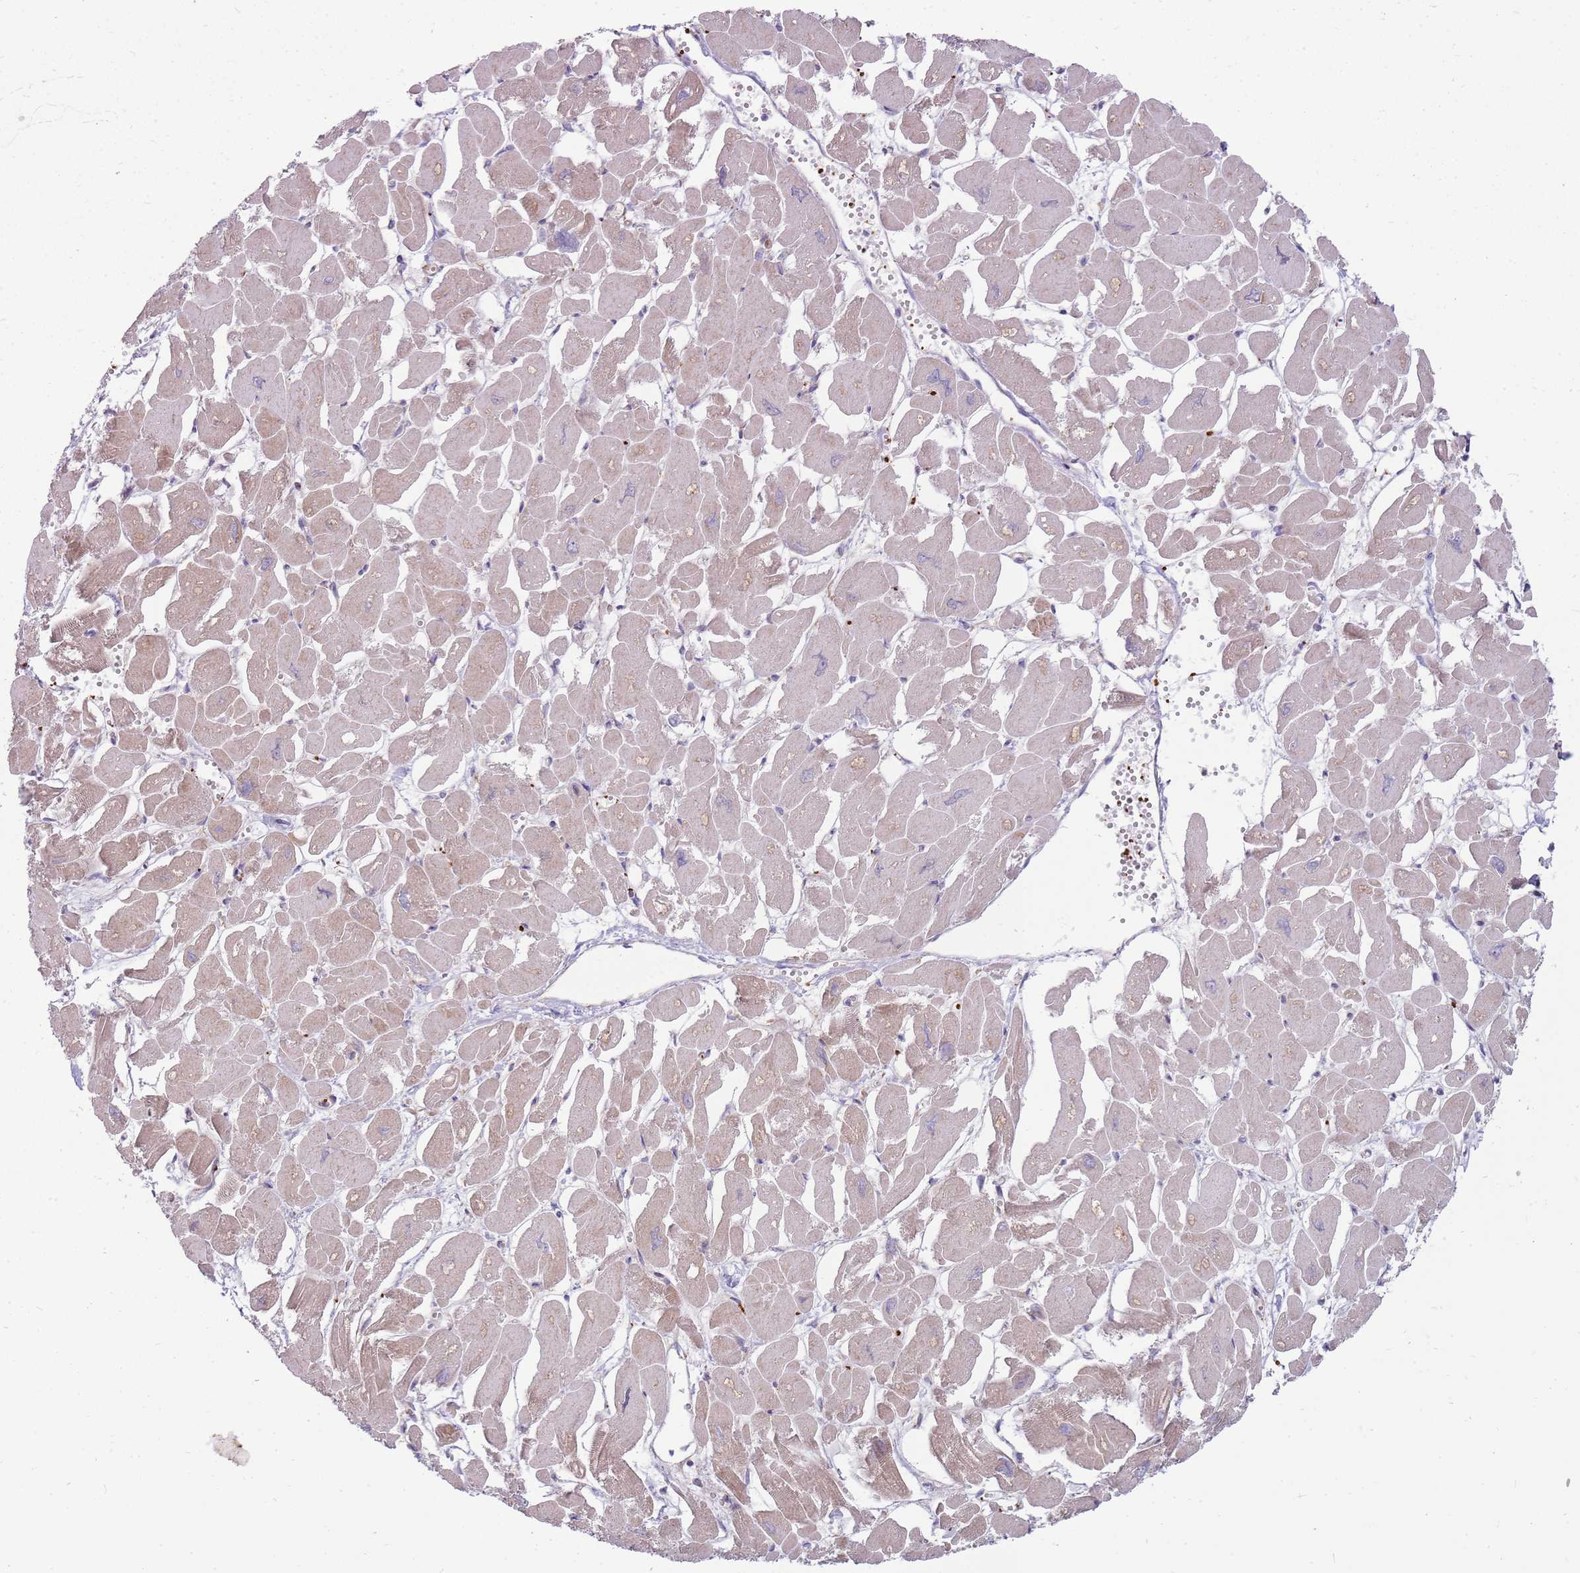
{"staining": {"intensity": "moderate", "quantity": "25%-75%", "location": "cytoplasmic/membranous"}, "tissue": "heart muscle", "cell_type": "Cardiomyocytes", "image_type": "normal", "snomed": [{"axis": "morphology", "description": "Normal tissue, NOS"}, {"axis": "topography", "description": "Heart"}], "caption": "Immunohistochemical staining of normal heart muscle exhibits medium levels of moderate cytoplasmic/membranous expression in approximately 25%-75% of cardiomyocytes.", "gene": "EMC1", "patient": {"sex": "male", "age": 54}}